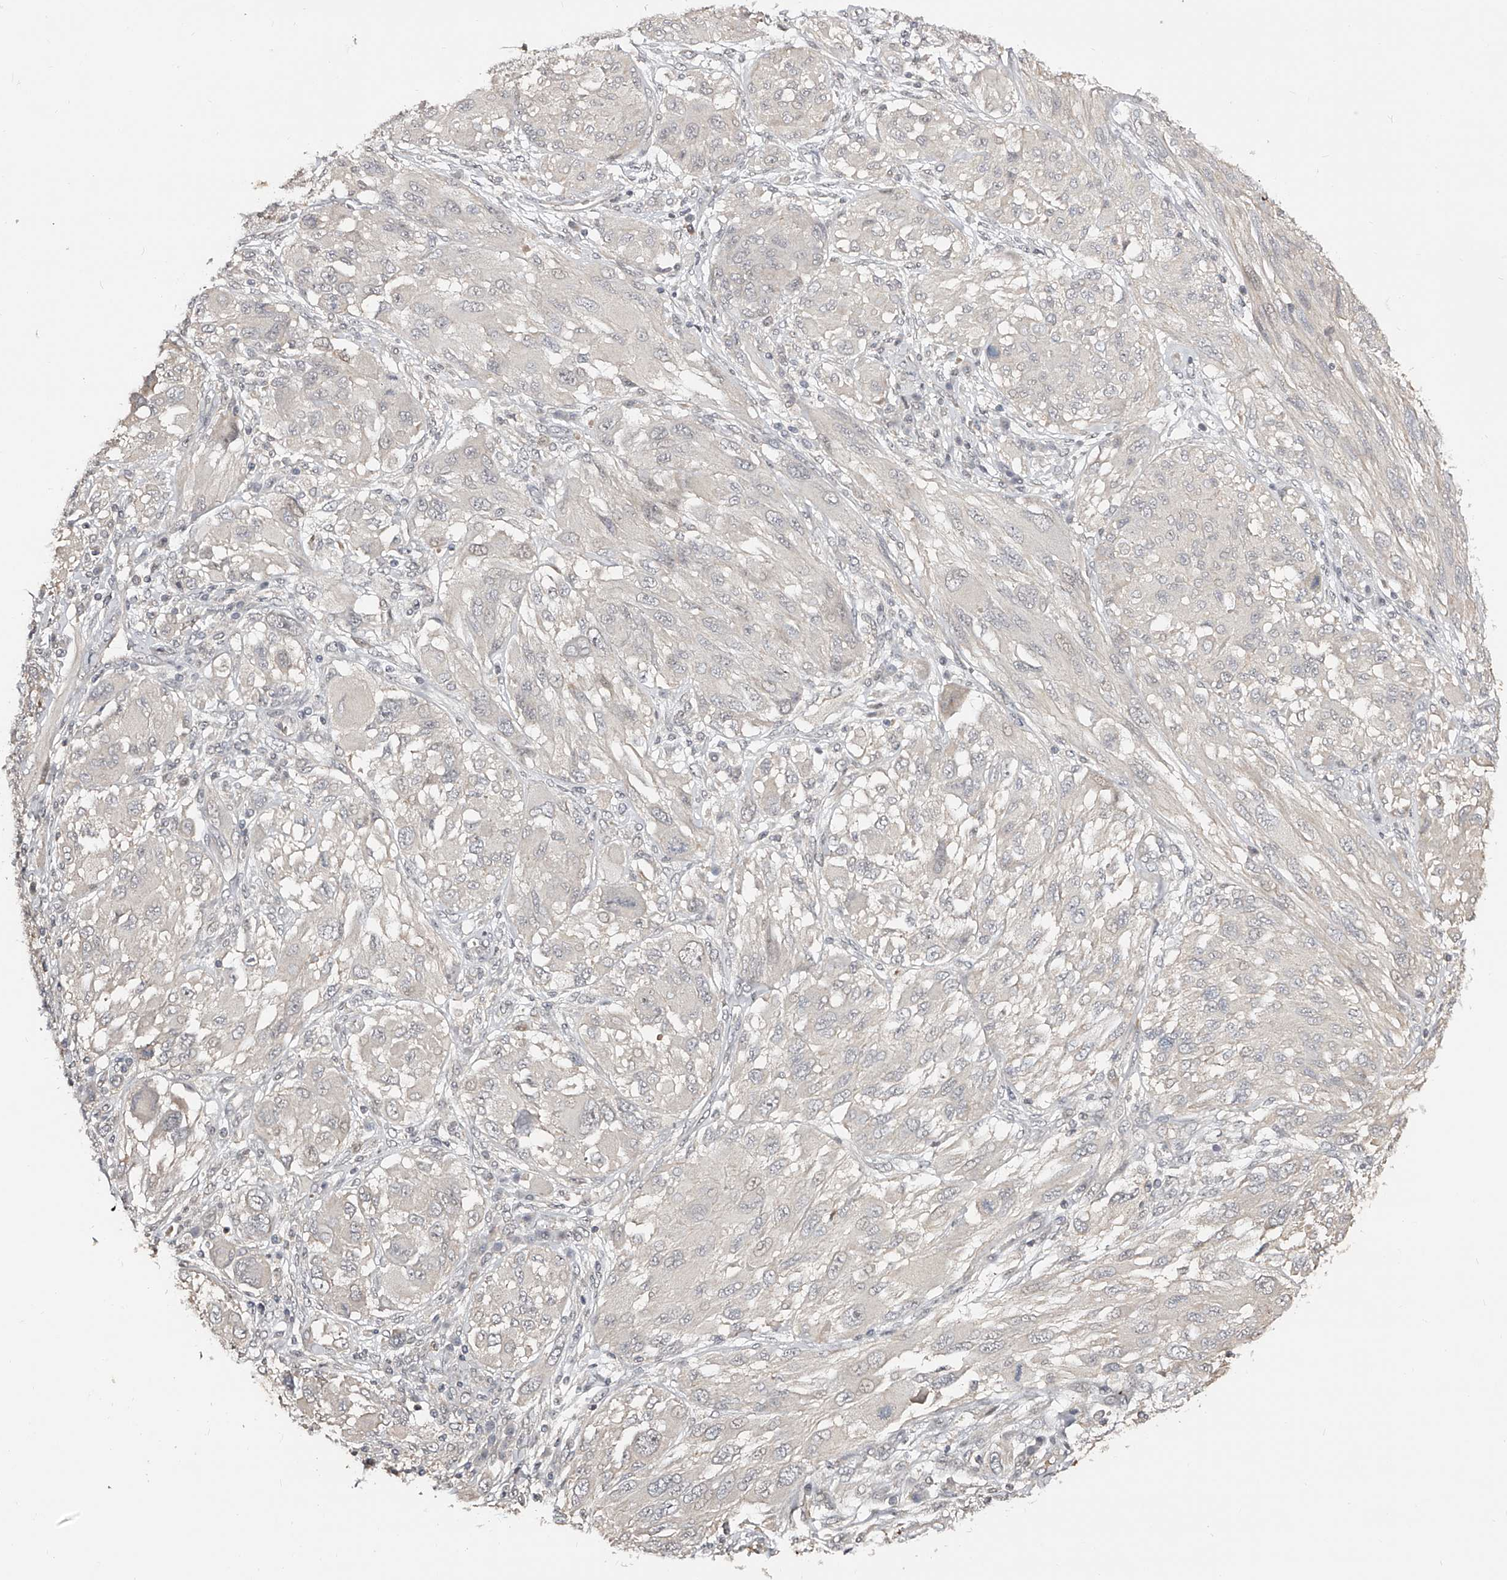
{"staining": {"intensity": "negative", "quantity": "none", "location": "none"}, "tissue": "melanoma", "cell_type": "Tumor cells", "image_type": "cancer", "snomed": [{"axis": "morphology", "description": "Malignant melanoma, NOS"}, {"axis": "topography", "description": "Skin"}], "caption": "Immunohistochemical staining of human malignant melanoma demonstrates no significant expression in tumor cells.", "gene": "ZNF789", "patient": {"sex": "female", "age": 91}}